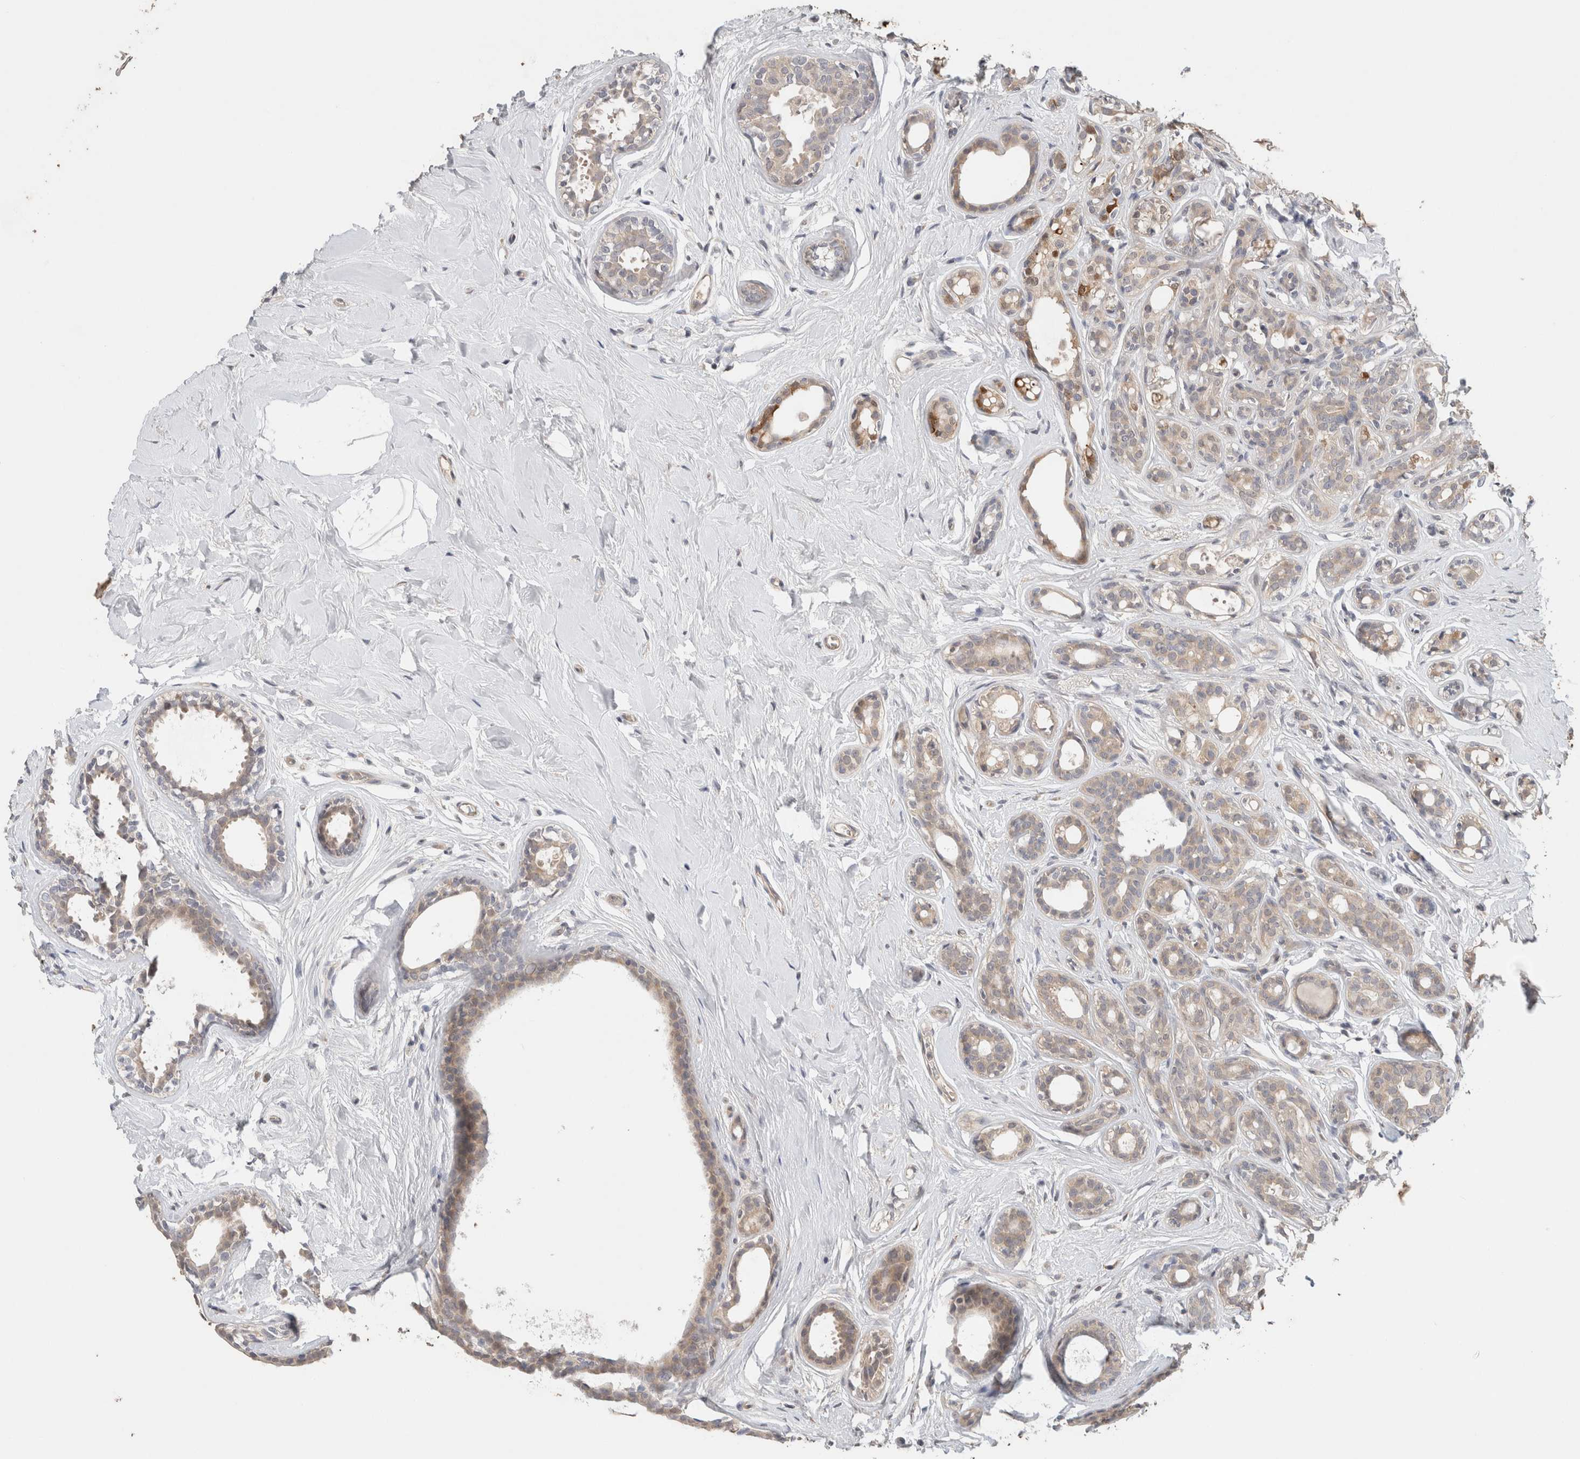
{"staining": {"intensity": "weak", "quantity": ">75%", "location": "cytoplasmic/membranous"}, "tissue": "breast cancer", "cell_type": "Tumor cells", "image_type": "cancer", "snomed": [{"axis": "morphology", "description": "Duct carcinoma"}, {"axis": "topography", "description": "Breast"}], "caption": "Breast cancer was stained to show a protein in brown. There is low levels of weak cytoplasmic/membranous expression in about >75% of tumor cells. The protein of interest is stained brown, and the nuclei are stained in blue (DAB IHC with brightfield microscopy, high magnification).", "gene": "SGK1", "patient": {"sex": "female", "age": 55}}